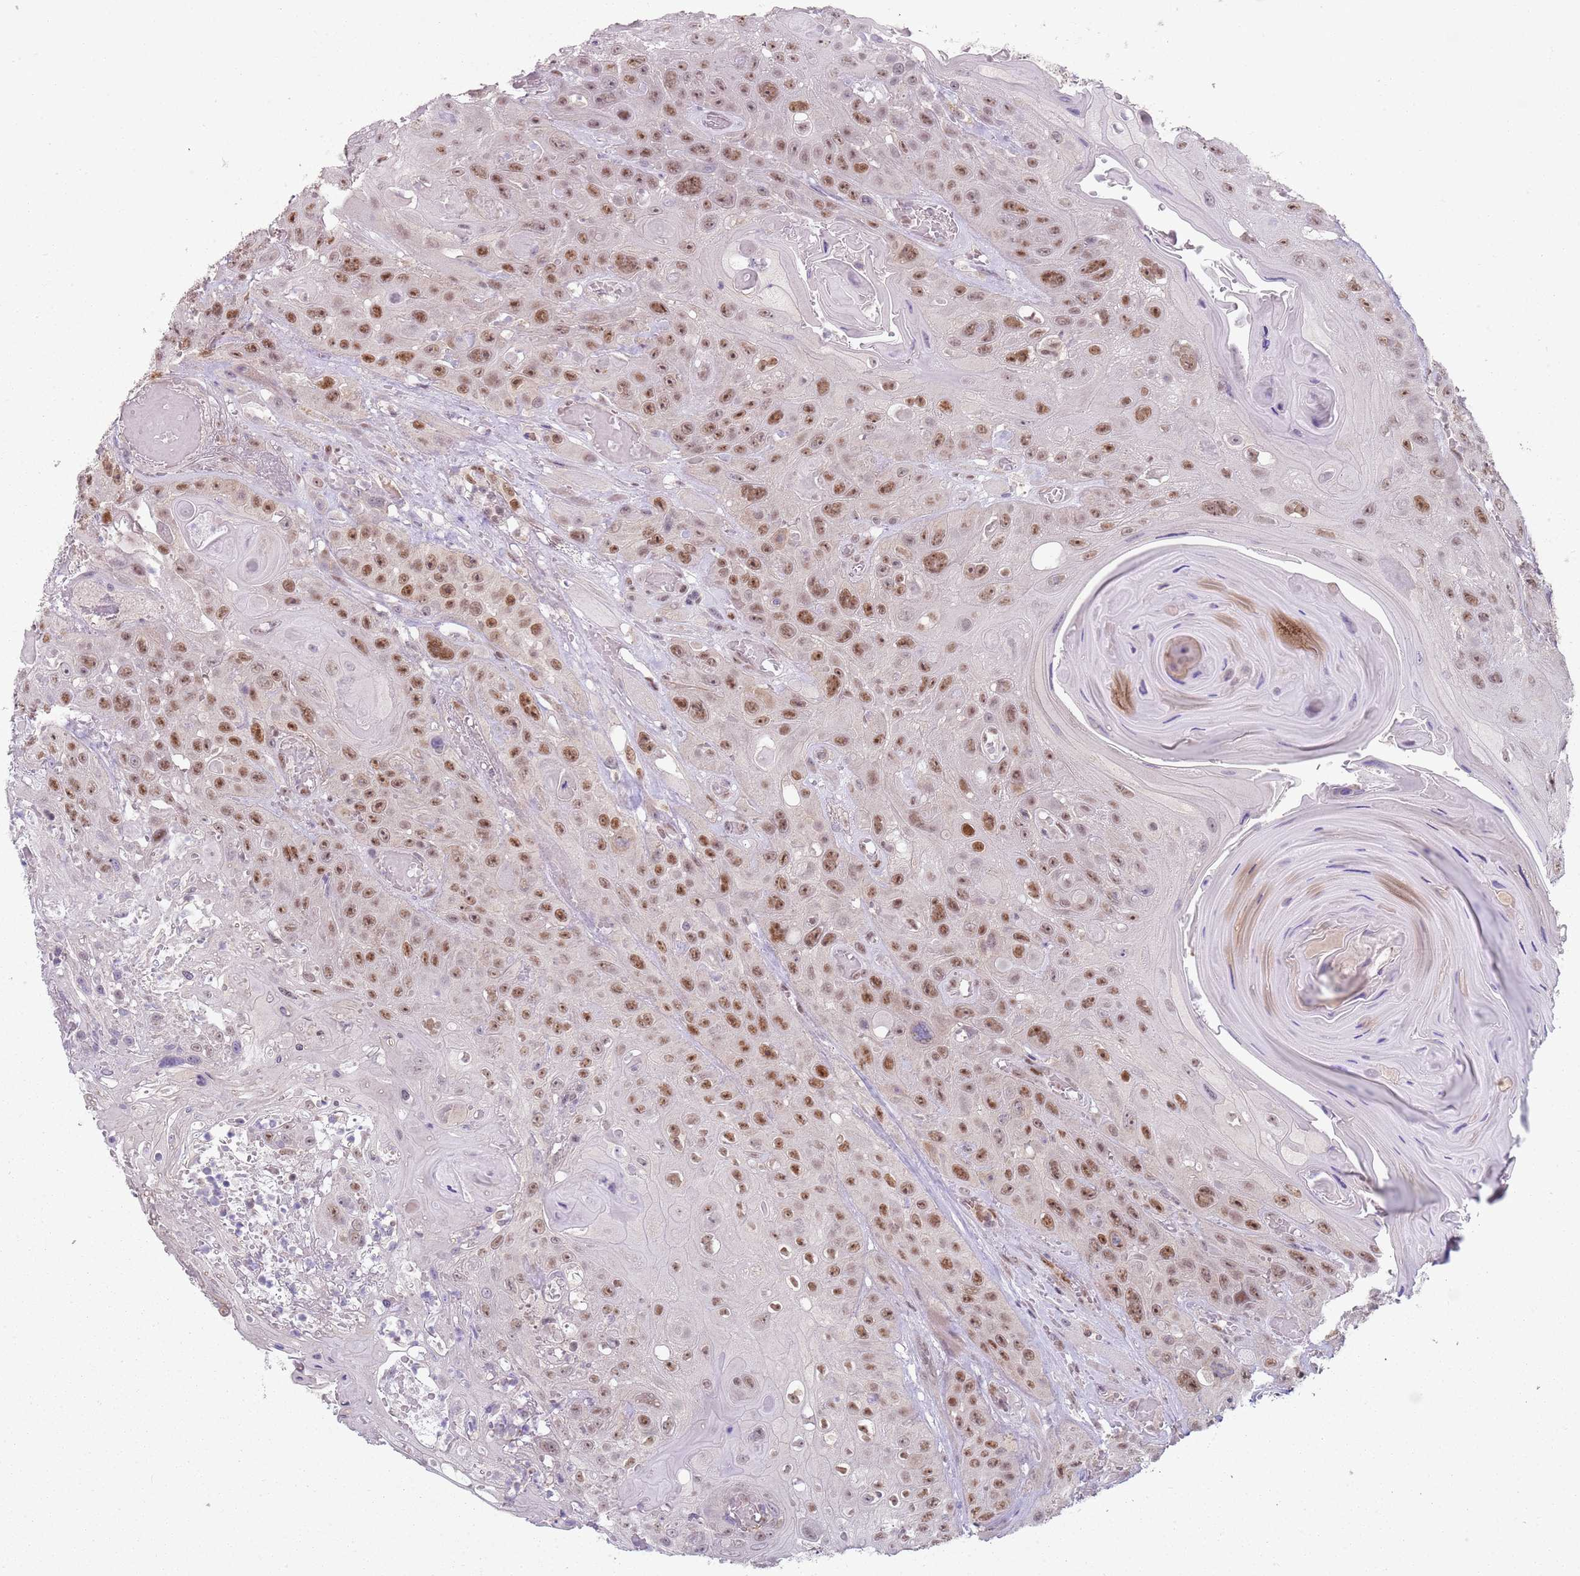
{"staining": {"intensity": "moderate", "quantity": ">75%", "location": "nuclear"}, "tissue": "head and neck cancer", "cell_type": "Tumor cells", "image_type": "cancer", "snomed": [{"axis": "morphology", "description": "Squamous cell carcinoma, NOS"}, {"axis": "topography", "description": "Head-Neck"}], "caption": "The immunohistochemical stain labels moderate nuclear positivity in tumor cells of head and neck cancer (squamous cell carcinoma) tissue. (Brightfield microscopy of DAB IHC at high magnification).", "gene": "SMARCAL1", "patient": {"sex": "female", "age": 59}}